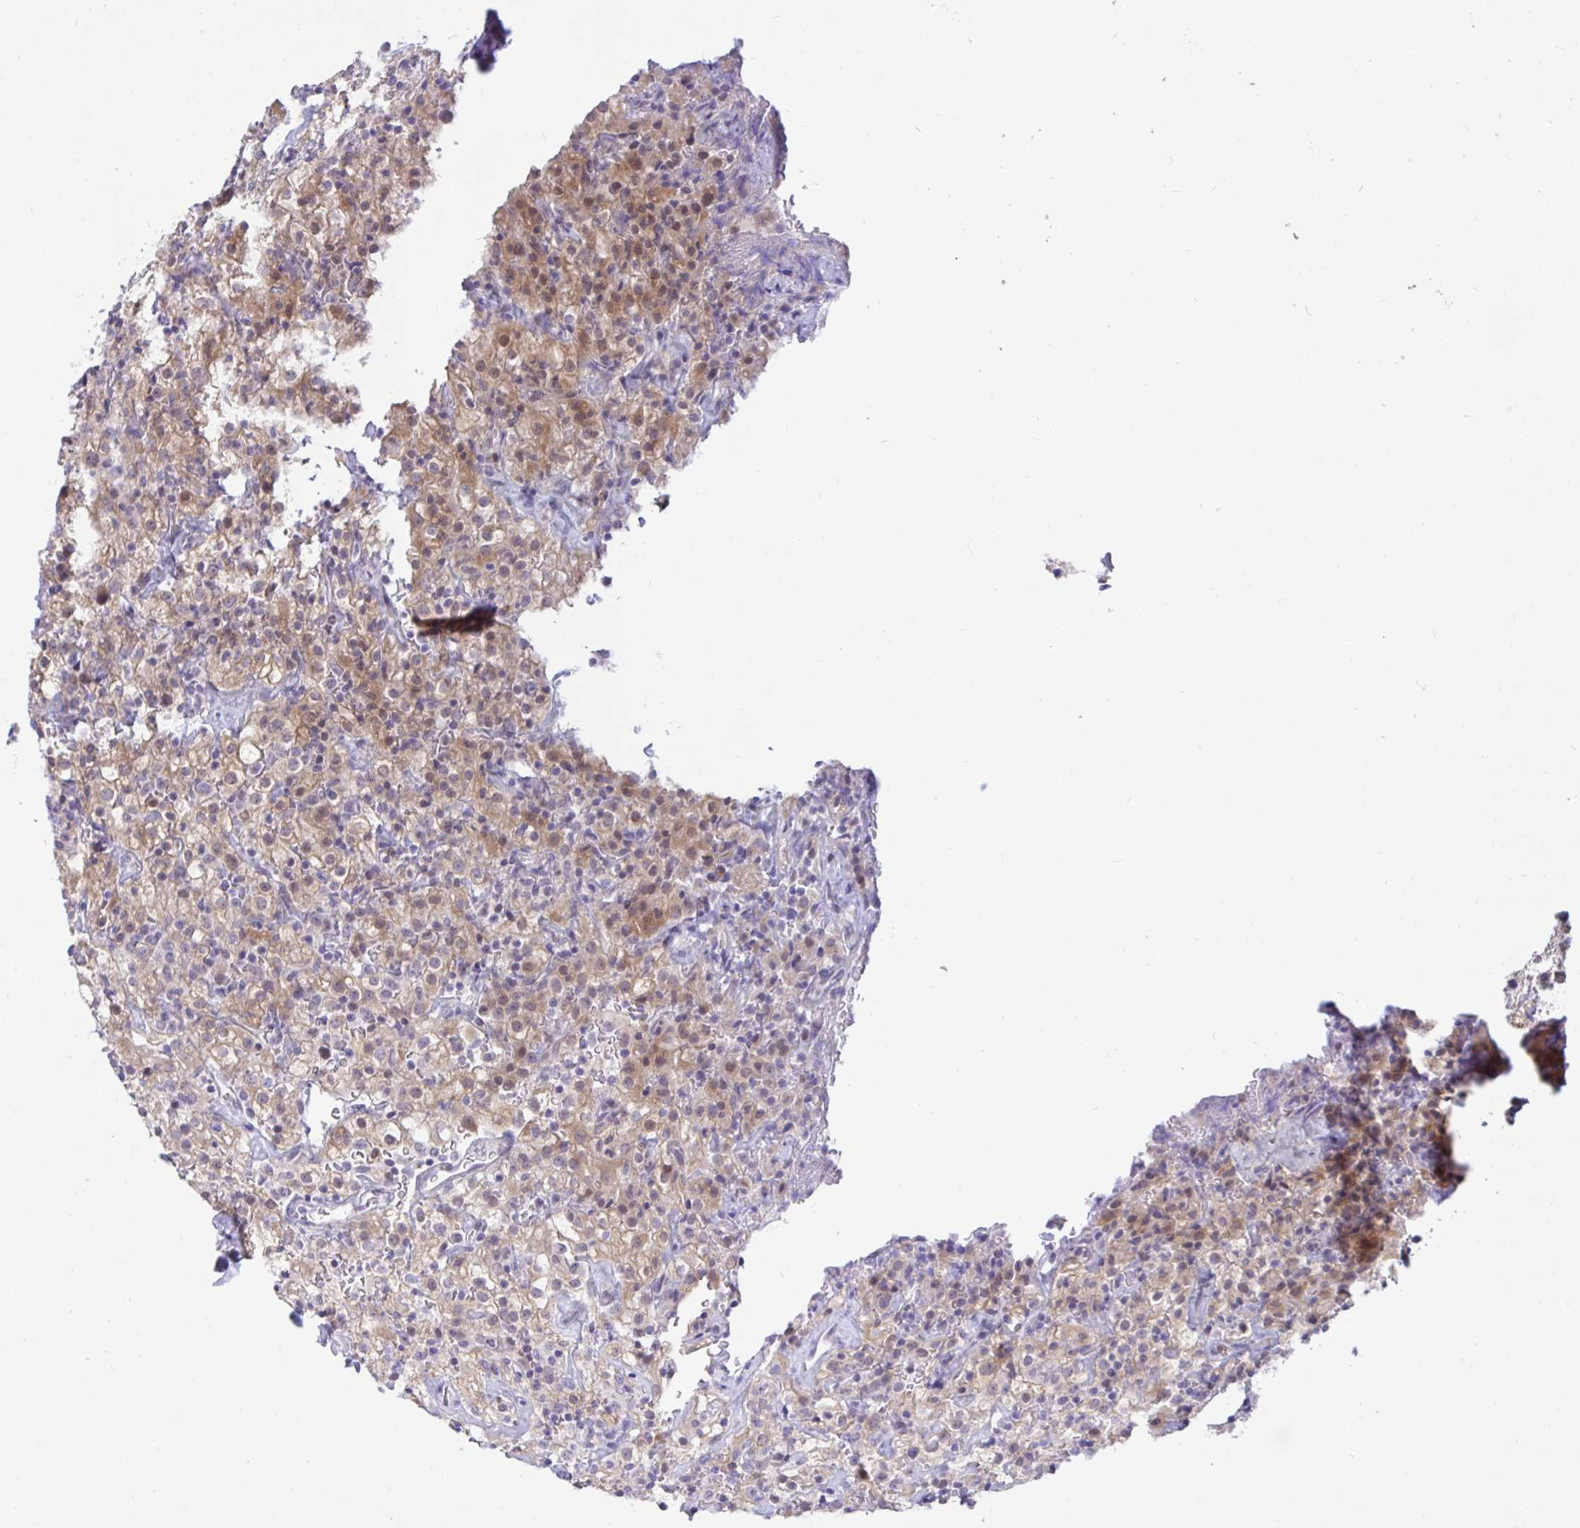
{"staining": {"intensity": "moderate", "quantity": ">75%", "location": "cytoplasmic/membranous"}, "tissue": "renal cancer", "cell_type": "Tumor cells", "image_type": "cancer", "snomed": [{"axis": "morphology", "description": "Adenocarcinoma, NOS"}, {"axis": "topography", "description": "Kidney"}], "caption": "Approximately >75% of tumor cells in renal cancer (adenocarcinoma) show moderate cytoplasmic/membranous protein staining as visualized by brown immunohistochemical staining.", "gene": "EPOP", "patient": {"sex": "female", "age": 74}}